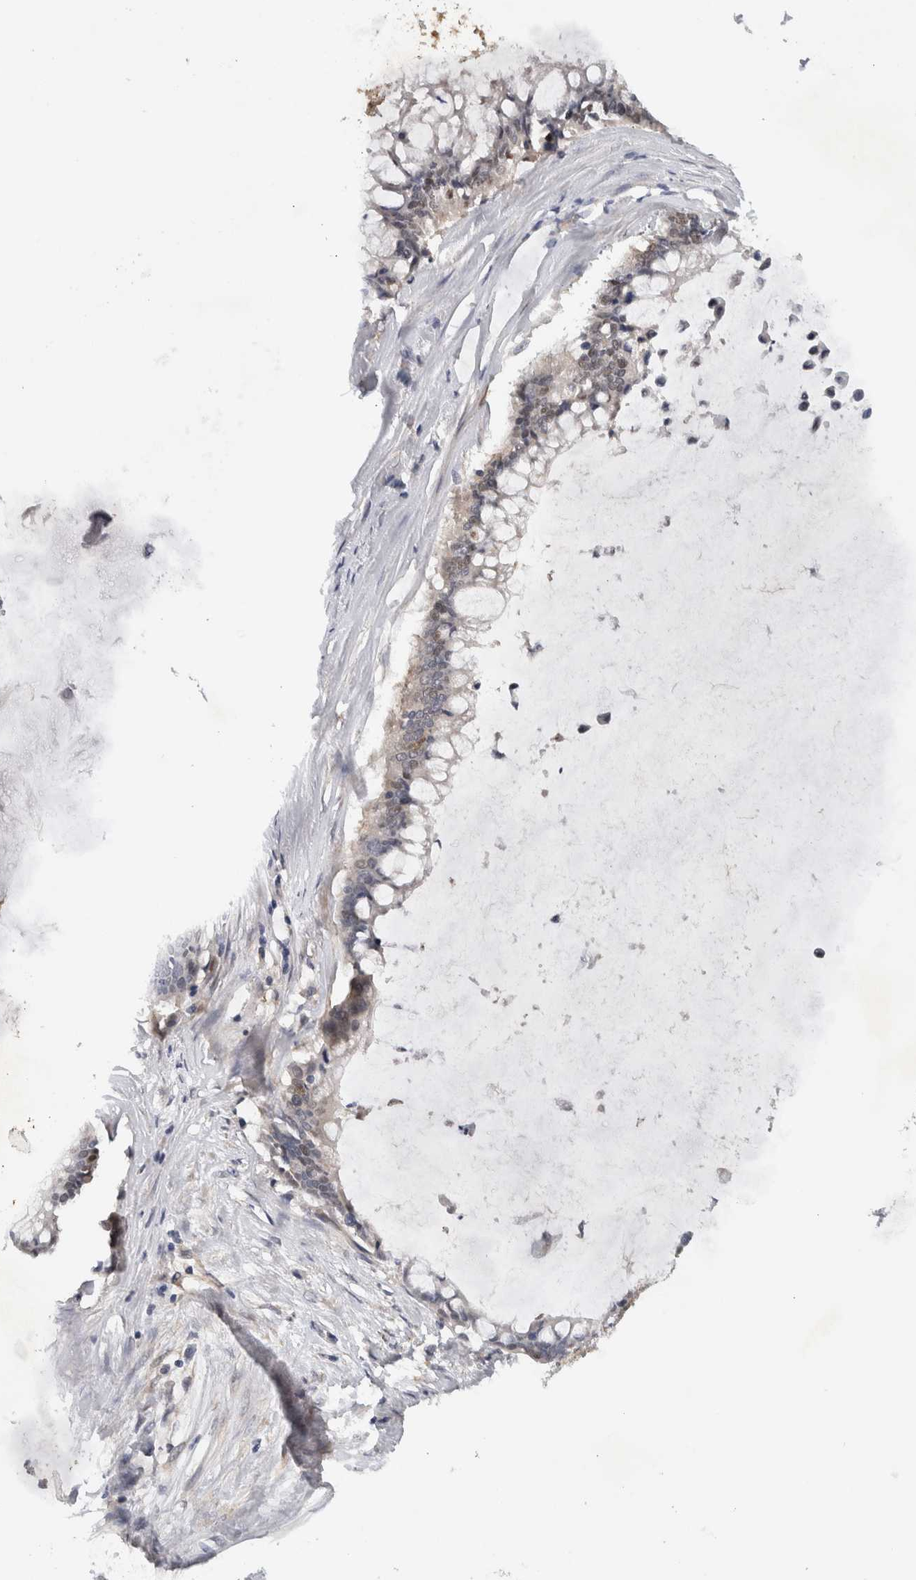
{"staining": {"intensity": "weak", "quantity": "25%-75%", "location": "cytoplasmic/membranous,nuclear"}, "tissue": "pancreatic cancer", "cell_type": "Tumor cells", "image_type": "cancer", "snomed": [{"axis": "morphology", "description": "Adenocarcinoma, NOS"}, {"axis": "topography", "description": "Pancreas"}], "caption": "Pancreatic cancer (adenocarcinoma) stained with a protein marker demonstrates weak staining in tumor cells.", "gene": "DYRK2", "patient": {"sex": "male", "age": 41}}